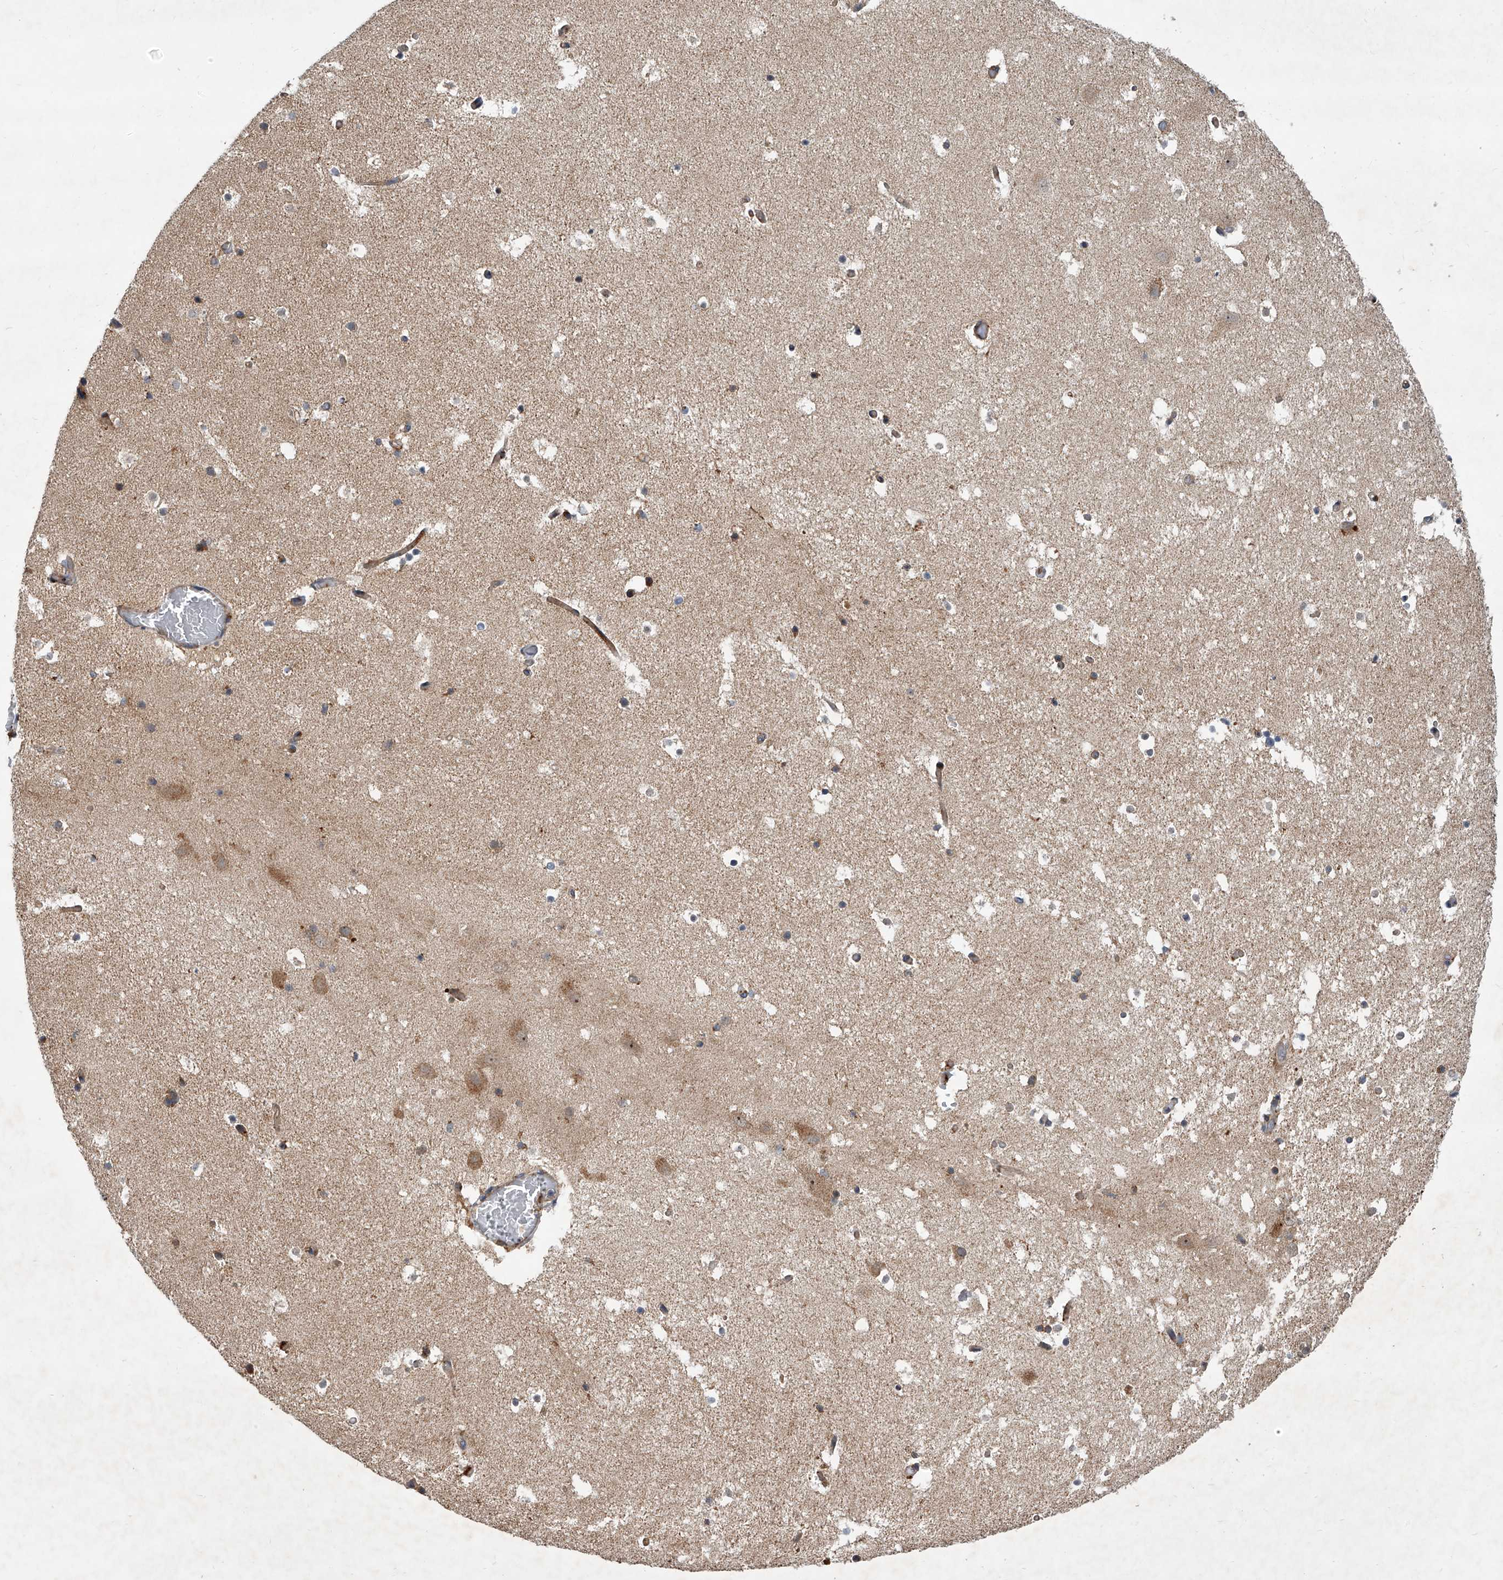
{"staining": {"intensity": "moderate", "quantity": "<25%", "location": "cytoplasmic/membranous"}, "tissue": "hippocampus", "cell_type": "Glial cells", "image_type": "normal", "snomed": [{"axis": "morphology", "description": "Normal tissue, NOS"}, {"axis": "topography", "description": "Hippocampus"}], "caption": "IHC of normal hippocampus demonstrates low levels of moderate cytoplasmic/membranous positivity in about <25% of glial cells.", "gene": "USP47", "patient": {"sex": "female", "age": 52}}